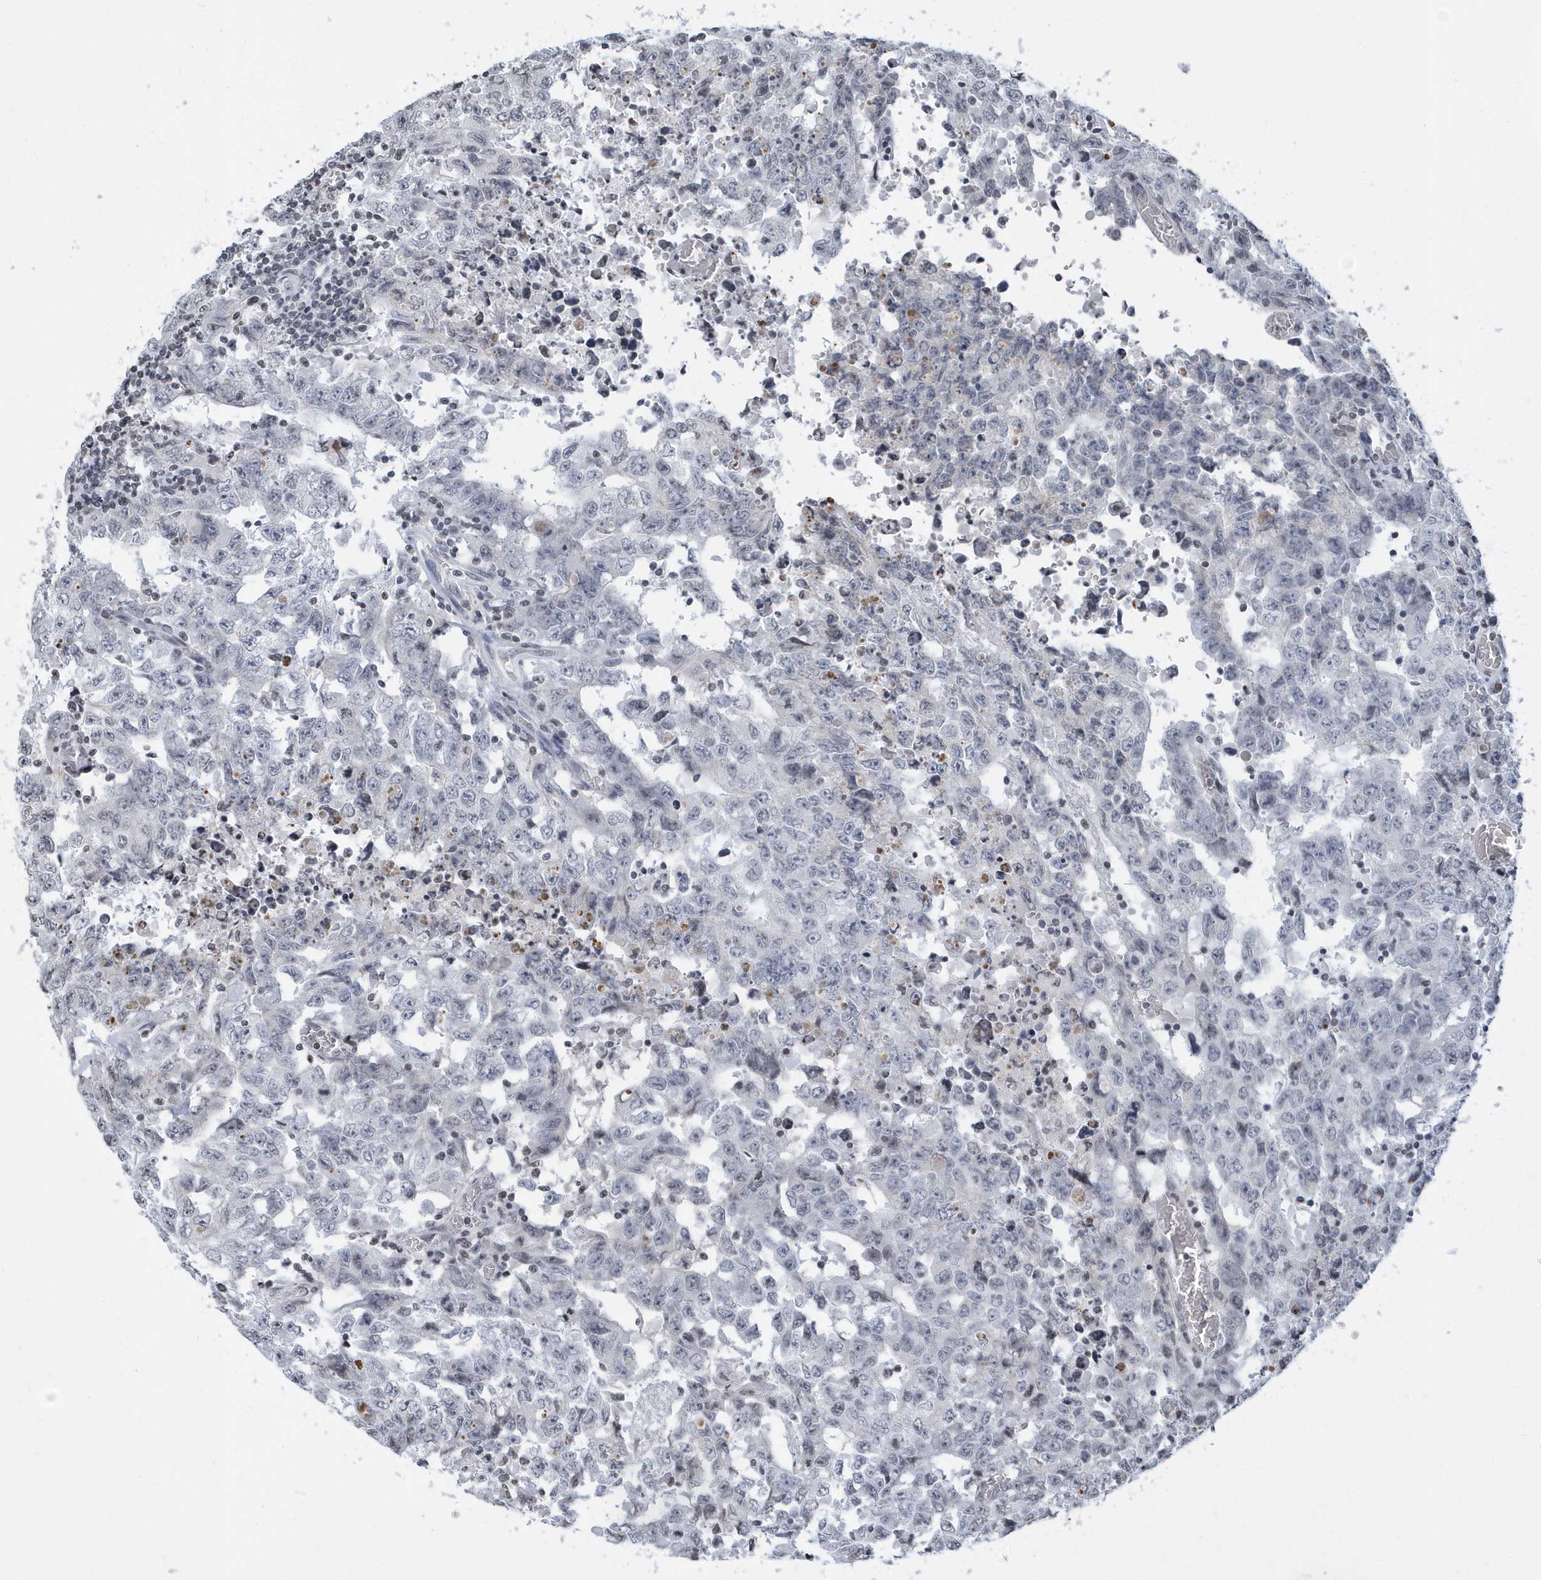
{"staining": {"intensity": "negative", "quantity": "none", "location": "none"}, "tissue": "testis cancer", "cell_type": "Tumor cells", "image_type": "cancer", "snomed": [{"axis": "morphology", "description": "Carcinoma, Embryonal, NOS"}, {"axis": "topography", "description": "Testis"}], "caption": "This is an immunohistochemistry (IHC) histopathology image of embryonal carcinoma (testis). There is no positivity in tumor cells.", "gene": "VWA5B2", "patient": {"sex": "male", "age": 26}}